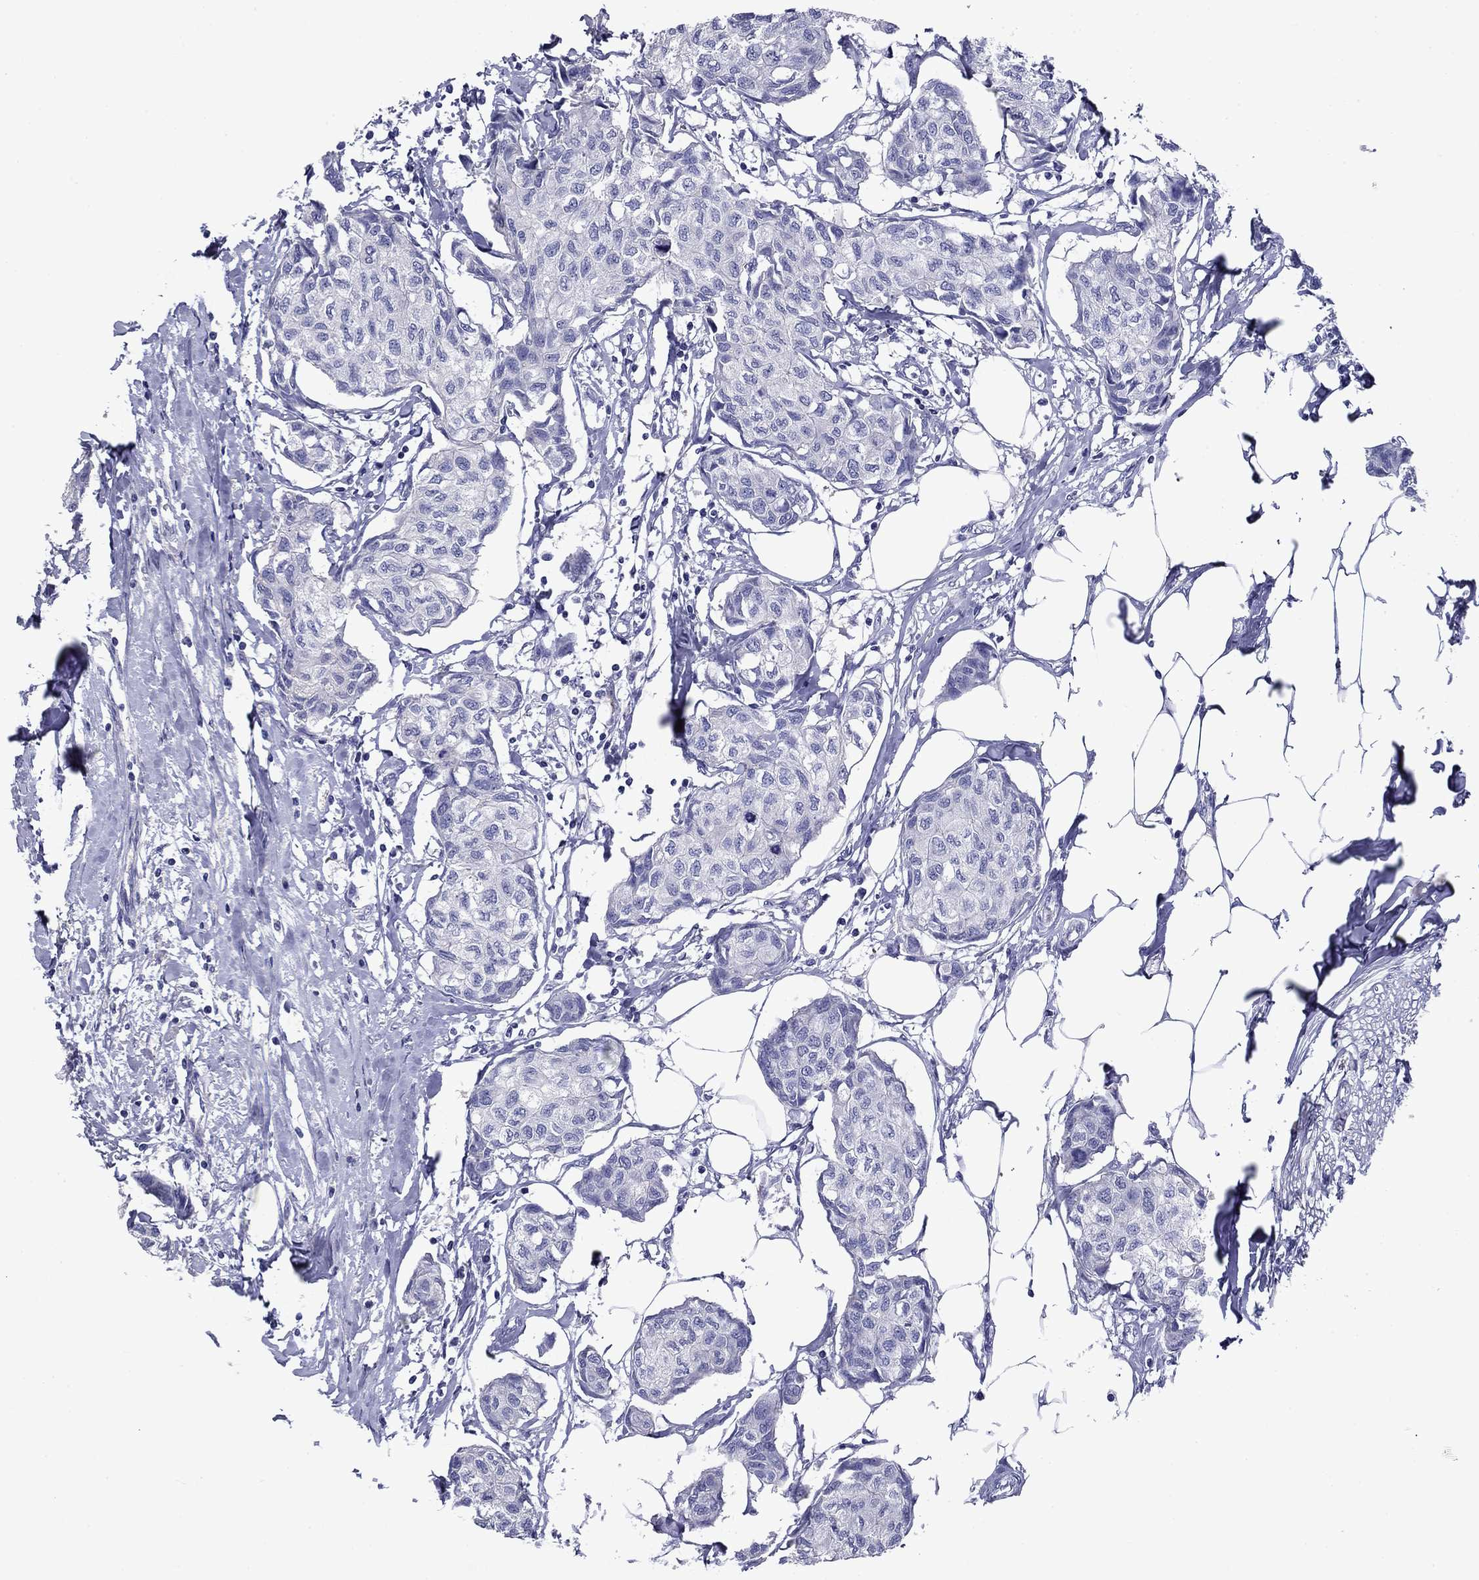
{"staining": {"intensity": "negative", "quantity": "none", "location": "none"}, "tissue": "breast cancer", "cell_type": "Tumor cells", "image_type": "cancer", "snomed": [{"axis": "morphology", "description": "Duct carcinoma"}, {"axis": "topography", "description": "Breast"}], "caption": "IHC photomicrograph of human breast cancer (infiltrating ductal carcinoma) stained for a protein (brown), which displays no staining in tumor cells.", "gene": "CNDP1", "patient": {"sex": "female", "age": 80}}